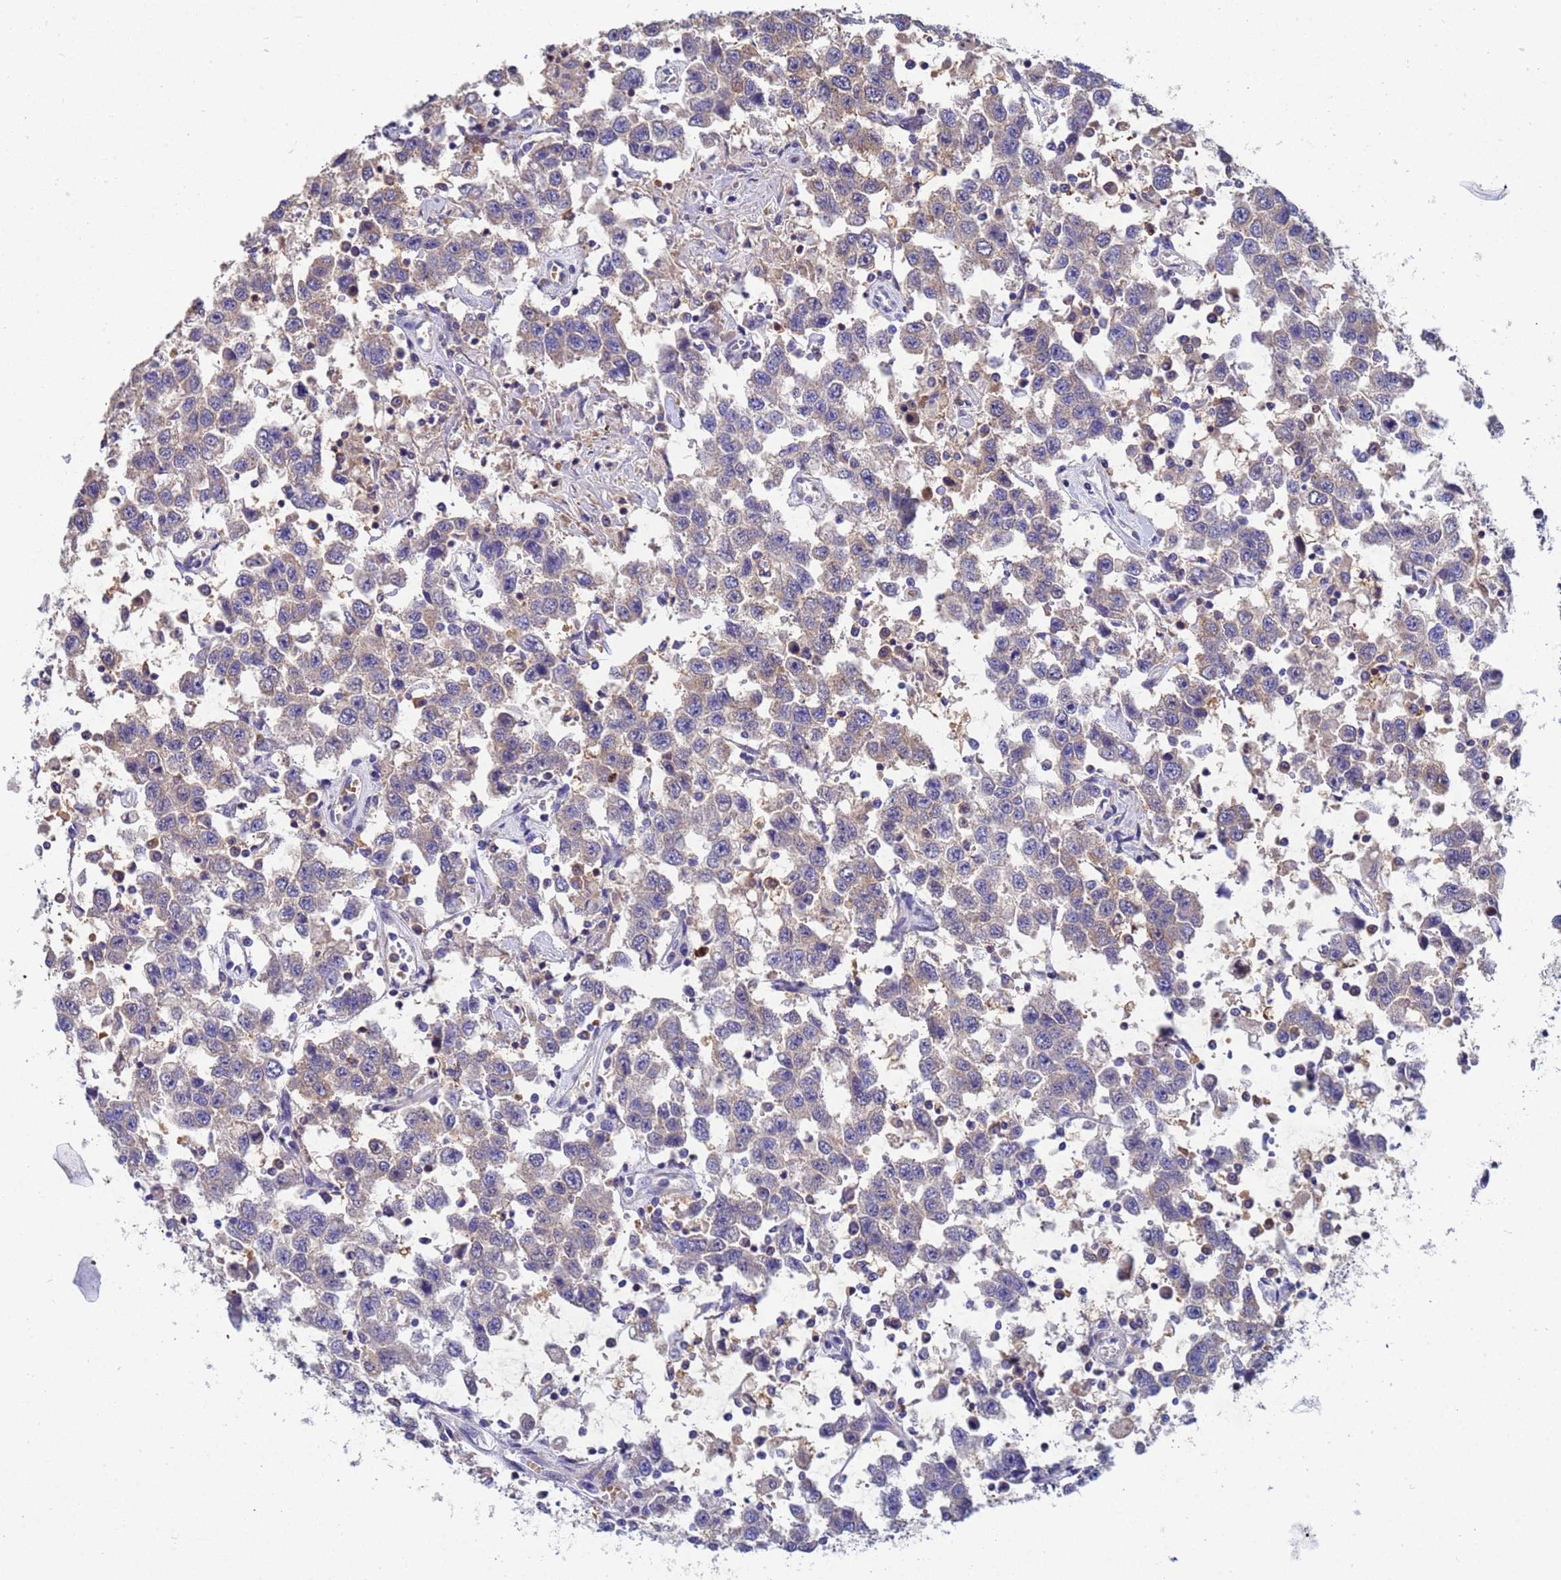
{"staining": {"intensity": "weak", "quantity": "<25%", "location": "cytoplasmic/membranous"}, "tissue": "testis cancer", "cell_type": "Tumor cells", "image_type": "cancer", "snomed": [{"axis": "morphology", "description": "Seminoma, NOS"}, {"axis": "topography", "description": "Testis"}], "caption": "DAB (3,3'-diaminobenzidine) immunohistochemical staining of human seminoma (testis) demonstrates no significant staining in tumor cells. (Brightfield microscopy of DAB IHC at high magnification).", "gene": "TTLL11", "patient": {"sex": "male", "age": 41}}